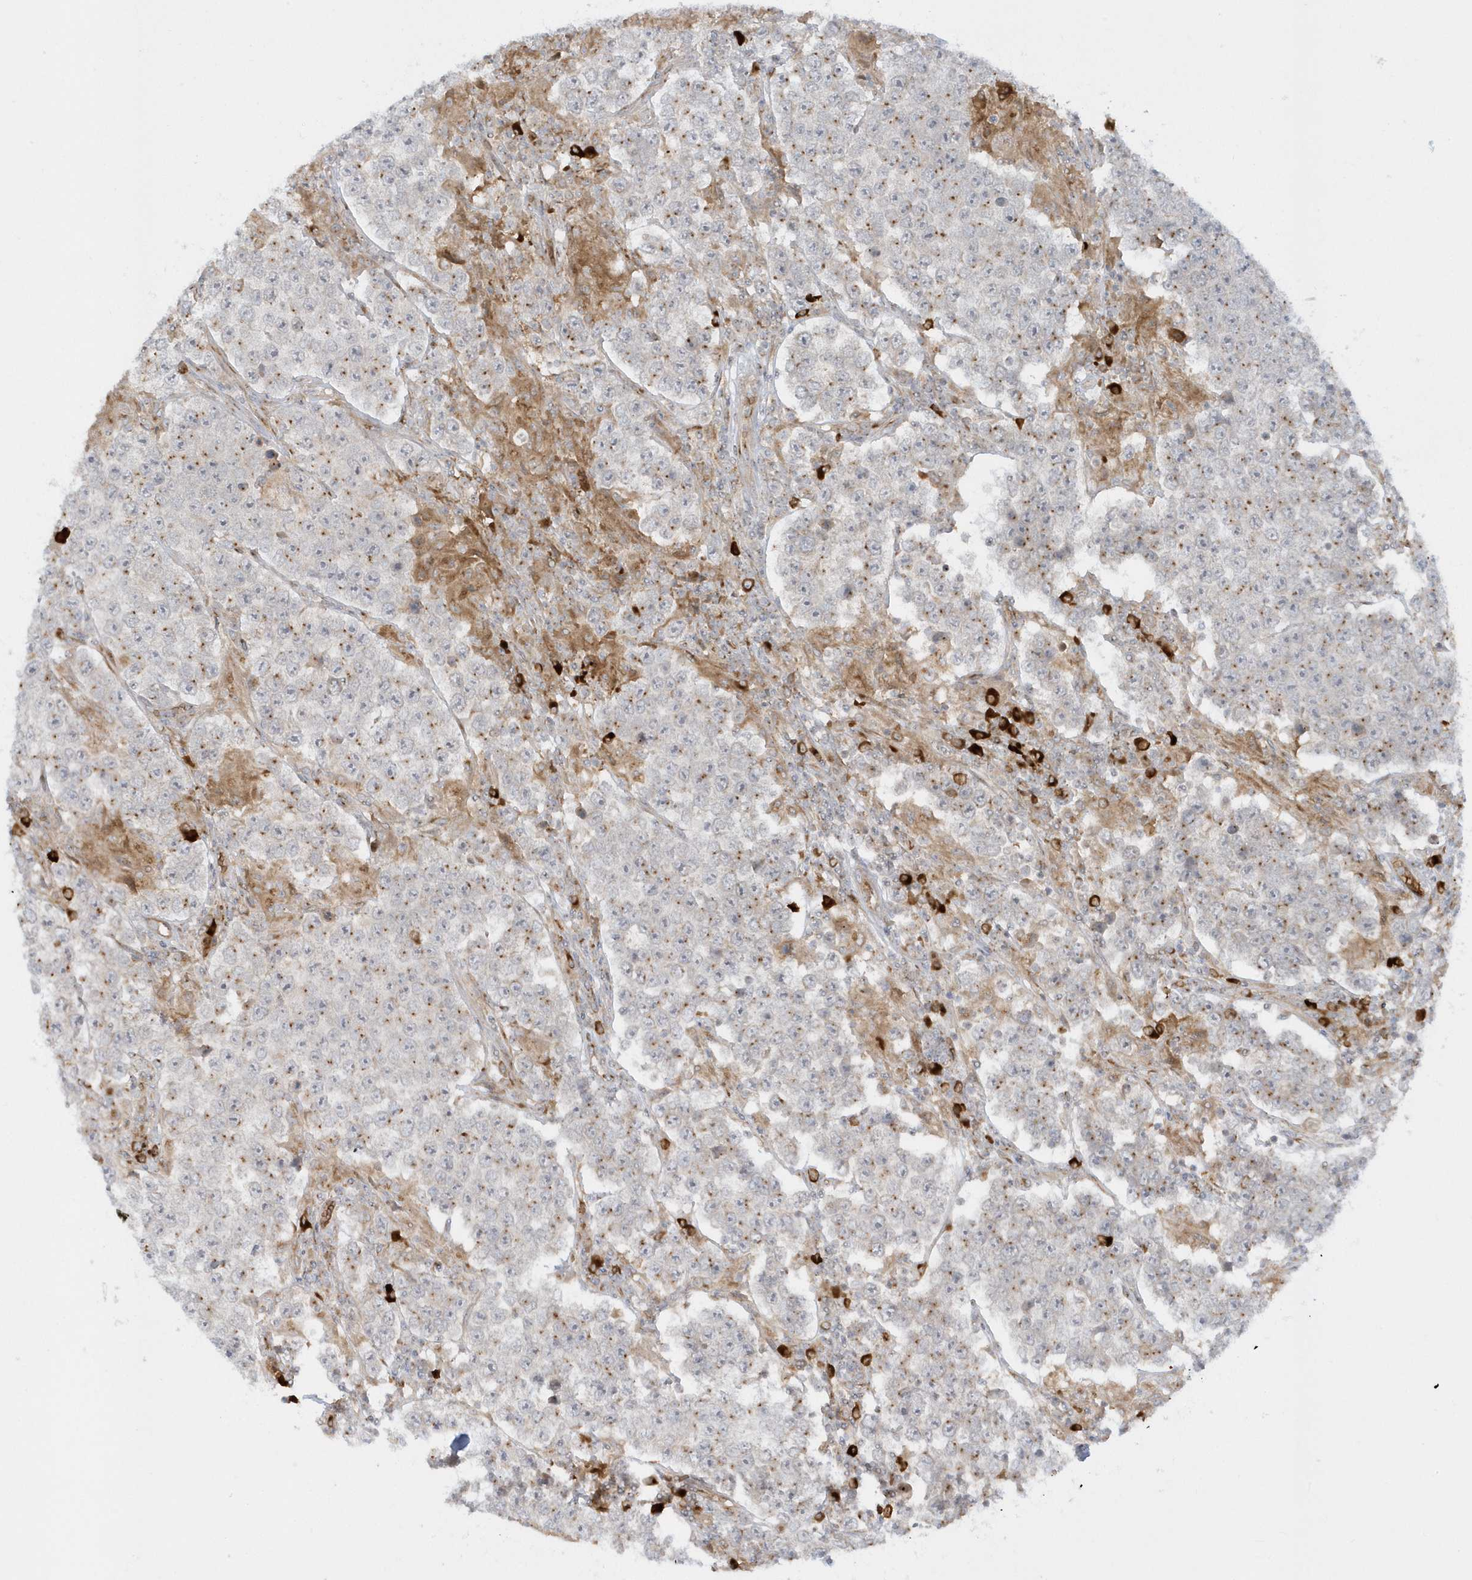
{"staining": {"intensity": "moderate", "quantity": "25%-75%", "location": "cytoplasmic/membranous"}, "tissue": "testis cancer", "cell_type": "Tumor cells", "image_type": "cancer", "snomed": [{"axis": "morphology", "description": "Normal tissue, NOS"}, {"axis": "morphology", "description": "Urothelial carcinoma, High grade"}, {"axis": "morphology", "description": "Seminoma, NOS"}, {"axis": "morphology", "description": "Carcinoma, Embryonal, NOS"}, {"axis": "topography", "description": "Urinary bladder"}, {"axis": "topography", "description": "Testis"}], "caption": "Human testis cancer (embryonal carcinoma) stained for a protein (brown) displays moderate cytoplasmic/membranous positive staining in about 25%-75% of tumor cells.", "gene": "RPP40", "patient": {"sex": "male", "age": 41}}